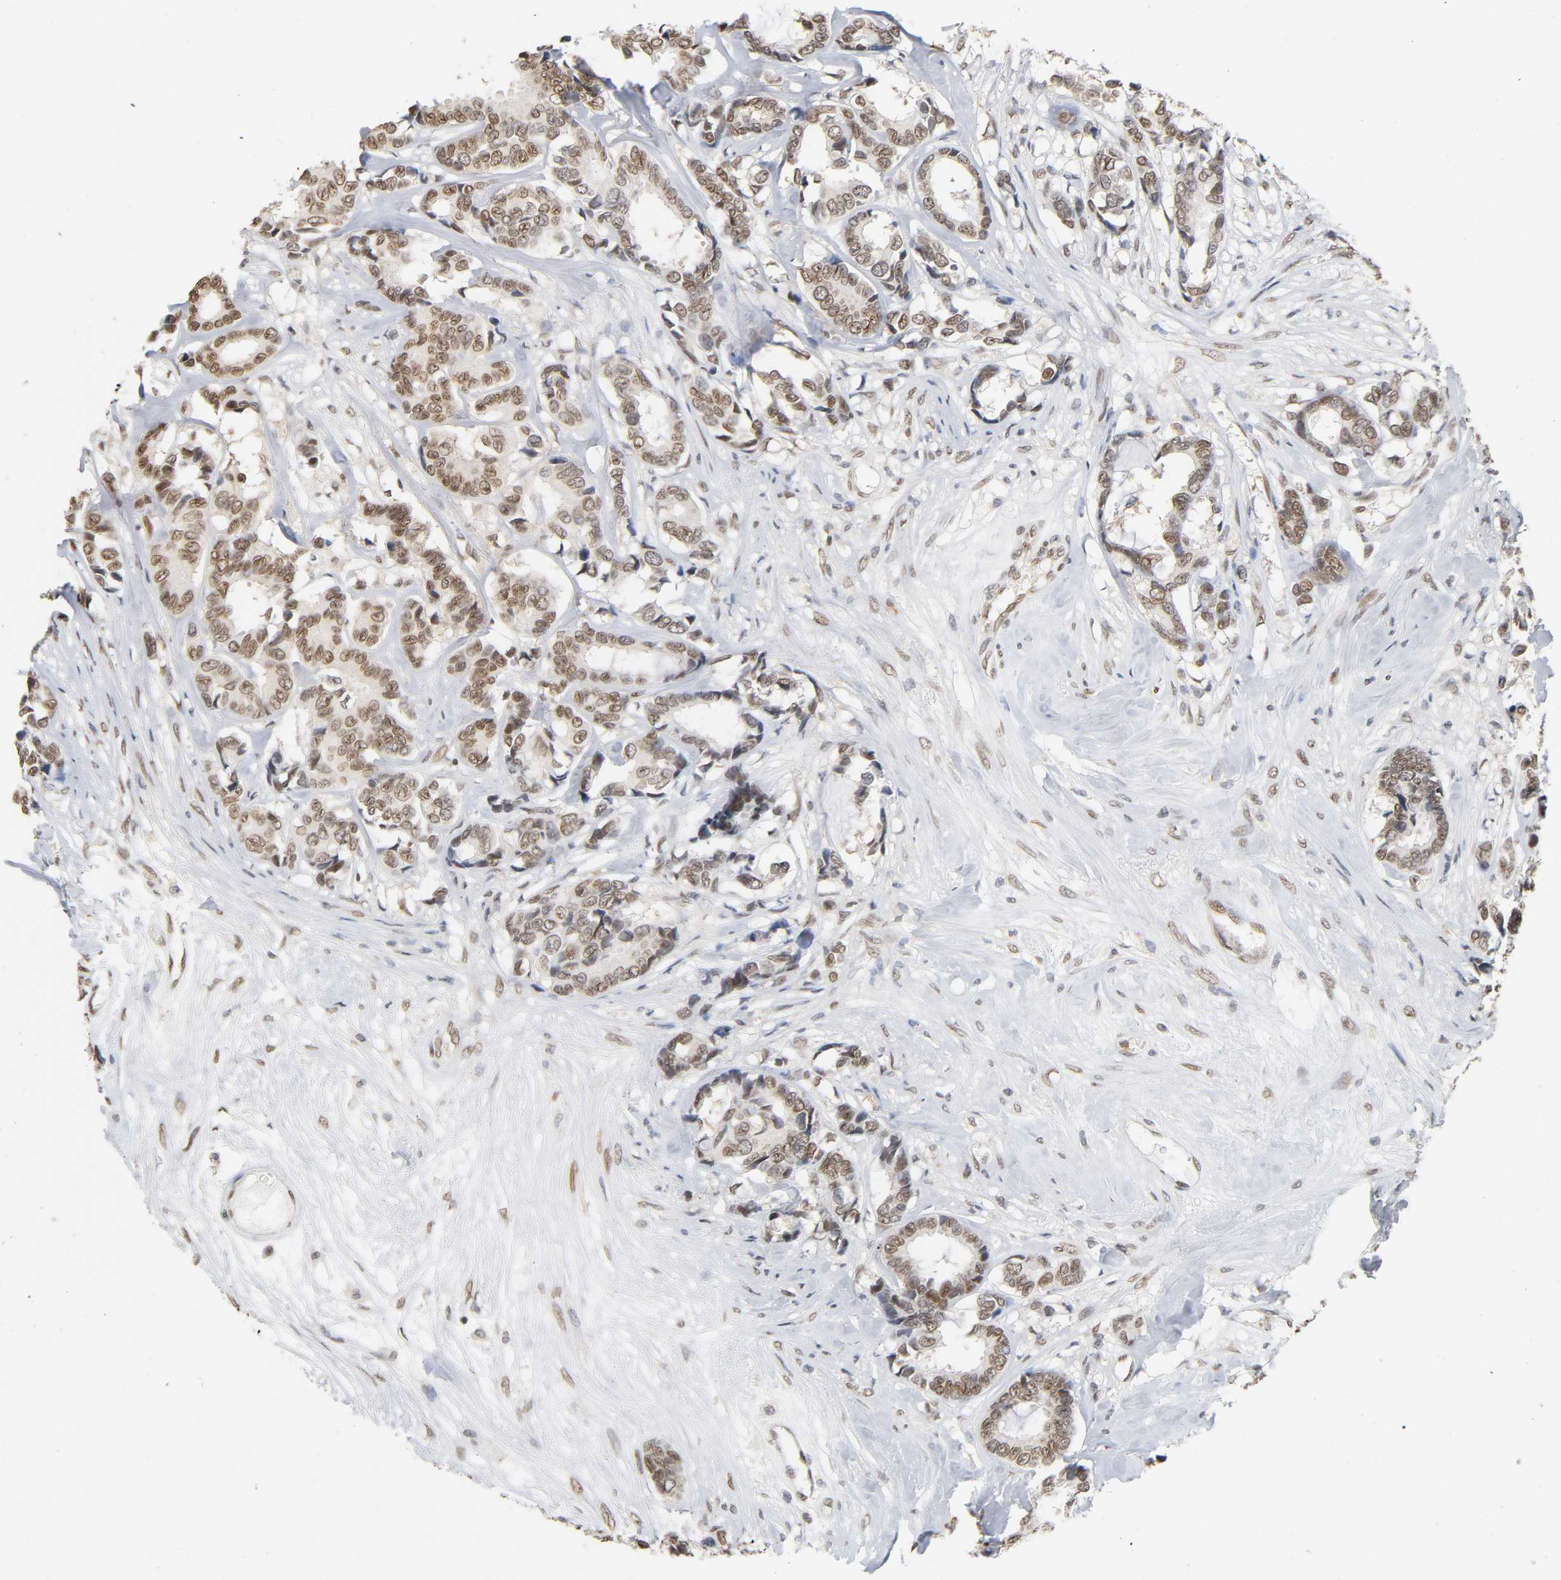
{"staining": {"intensity": "moderate", "quantity": ">75%", "location": "nuclear"}, "tissue": "breast cancer", "cell_type": "Tumor cells", "image_type": "cancer", "snomed": [{"axis": "morphology", "description": "Duct carcinoma"}, {"axis": "topography", "description": "Breast"}], "caption": "Tumor cells reveal medium levels of moderate nuclear expression in about >75% of cells in human breast cancer.", "gene": "SUMO1", "patient": {"sex": "female", "age": 87}}